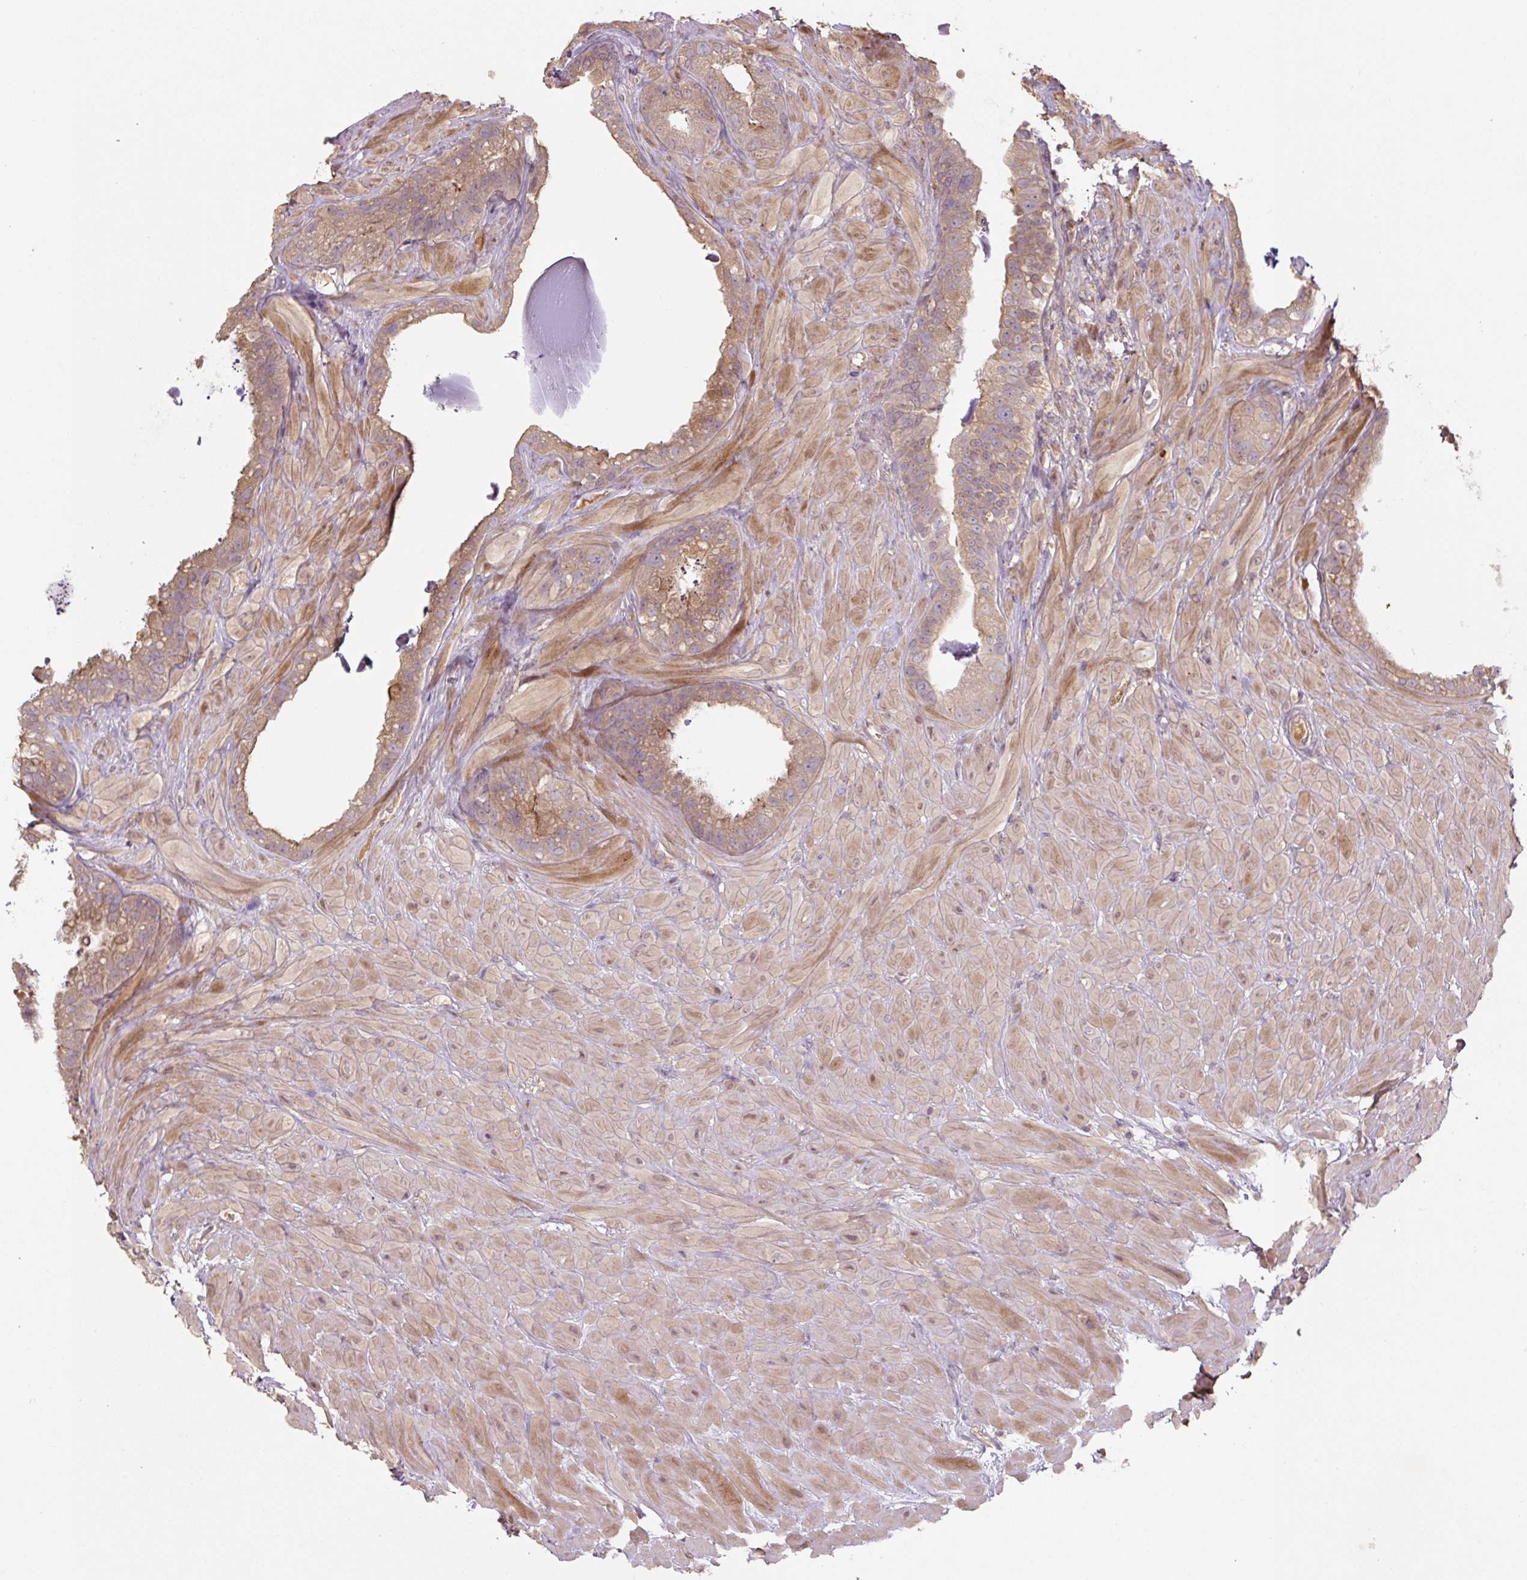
{"staining": {"intensity": "moderate", "quantity": ">75%", "location": "cytoplasmic/membranous"}, "tissue": "seminal vesicle", "cell_type": "Glandular cells", "image_type": "normal", "snomed": [{"axis": "morphology", "description": "Normal tissue, NOS"}, {"axis": "topography", "description": "Seminal veicle"}, {"axis": "topography", "description": "Peripheral nerve tissue"}], "caption": "The micrograph displays staining of unremarkable seminal vesicle, revealing moderate cytoplasmic/membranous protein positivity (brown color) within glandular cells.", "gene": "C2orf73", "patient": {"sex": "male", "age": 76}}